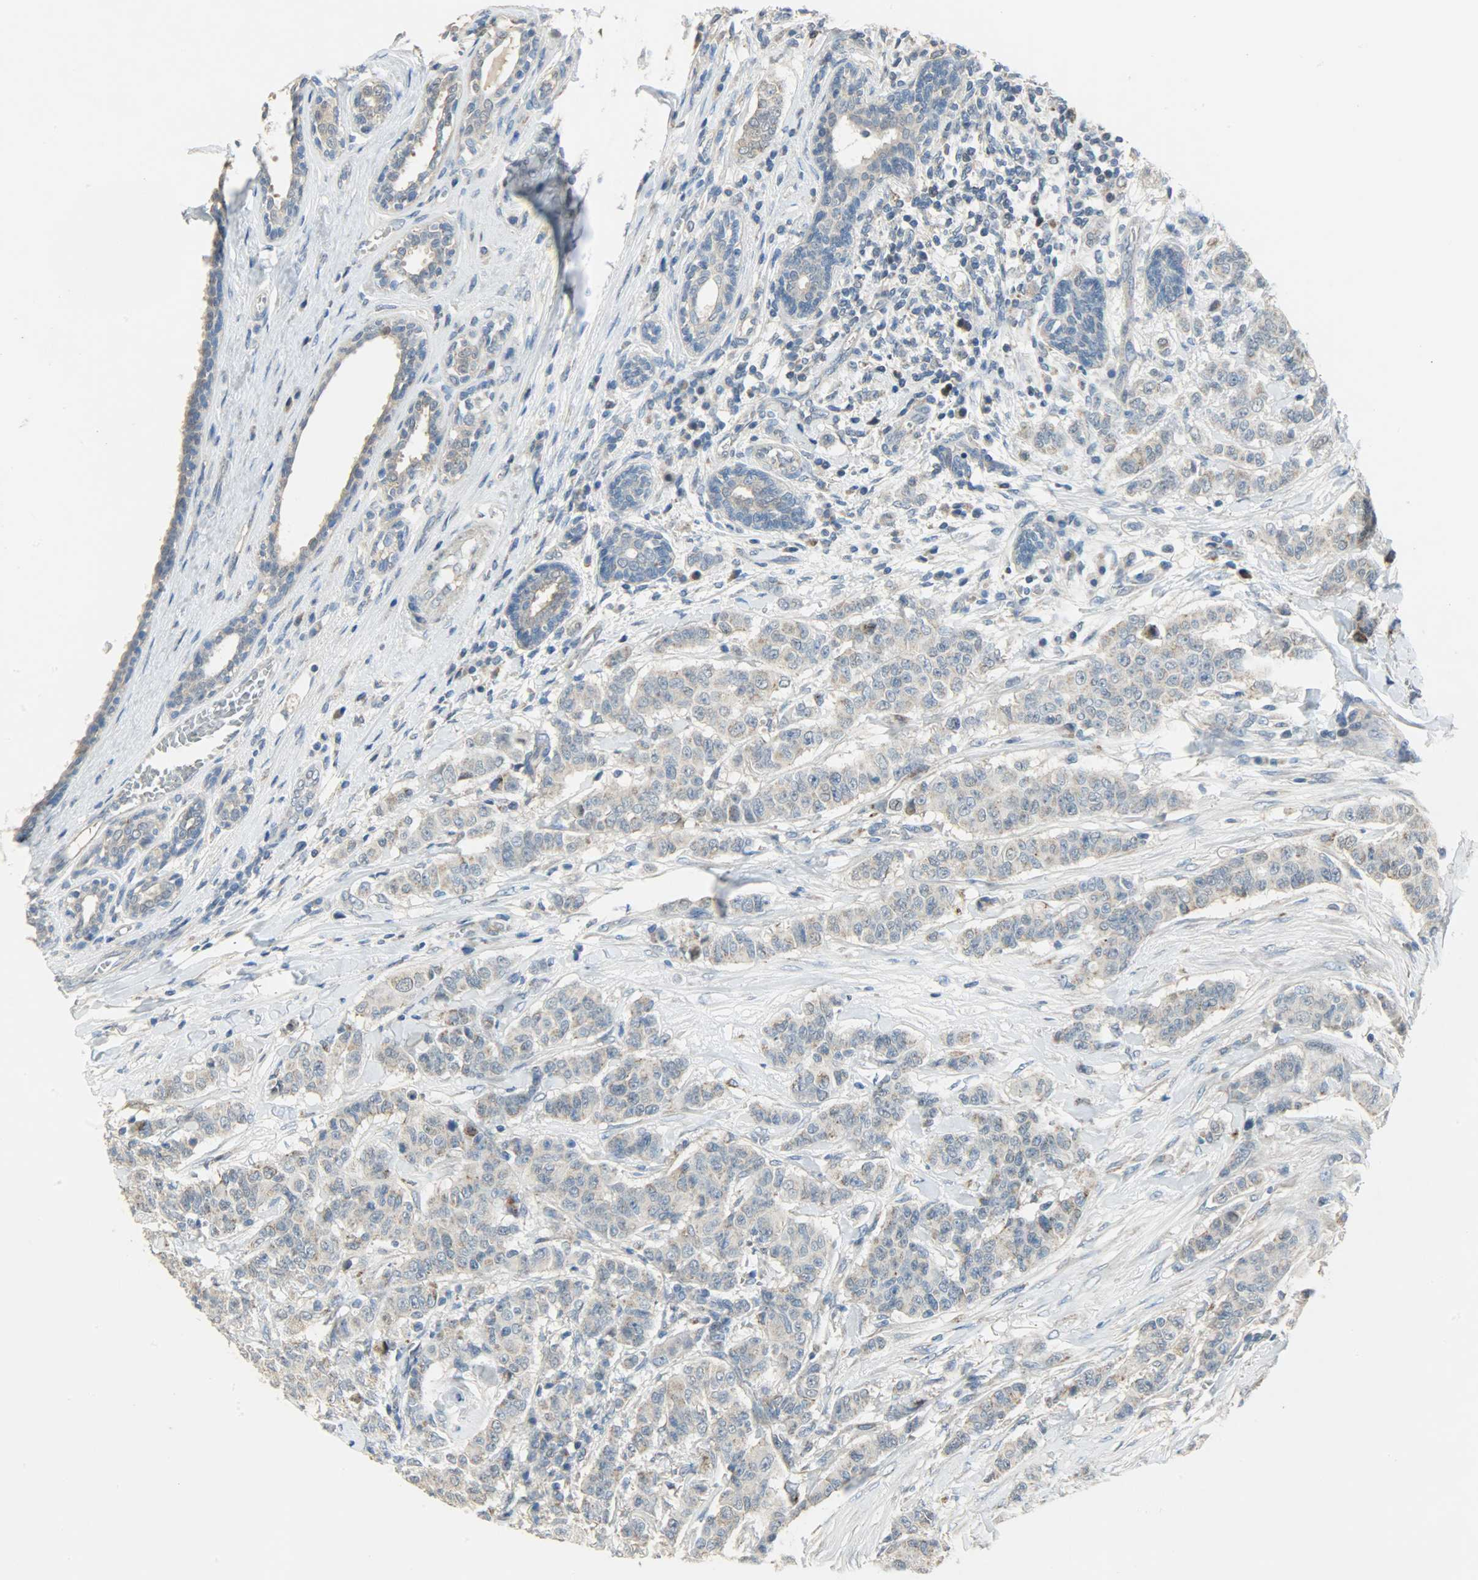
{"staining": {"intensity": "weak", "quantity": ">75%", "location": "cytoplasmic/membranous"}, "tissue": "breast cancer", "cell_type": "Tumor cells", "image_type": "cancer", "snomed": [{"axis": "morphology", "description": "Duct carcinoma"}, {"axis": "topography", "description": "Breast"}], "caption": "Protein expression analysis of human breast cancer reveals weak cytoplasmic/membranous positivity in about >75% of tumor cells.", "gene": "PPP1R1B", "patient": {"sex": "female", "age": 40}}